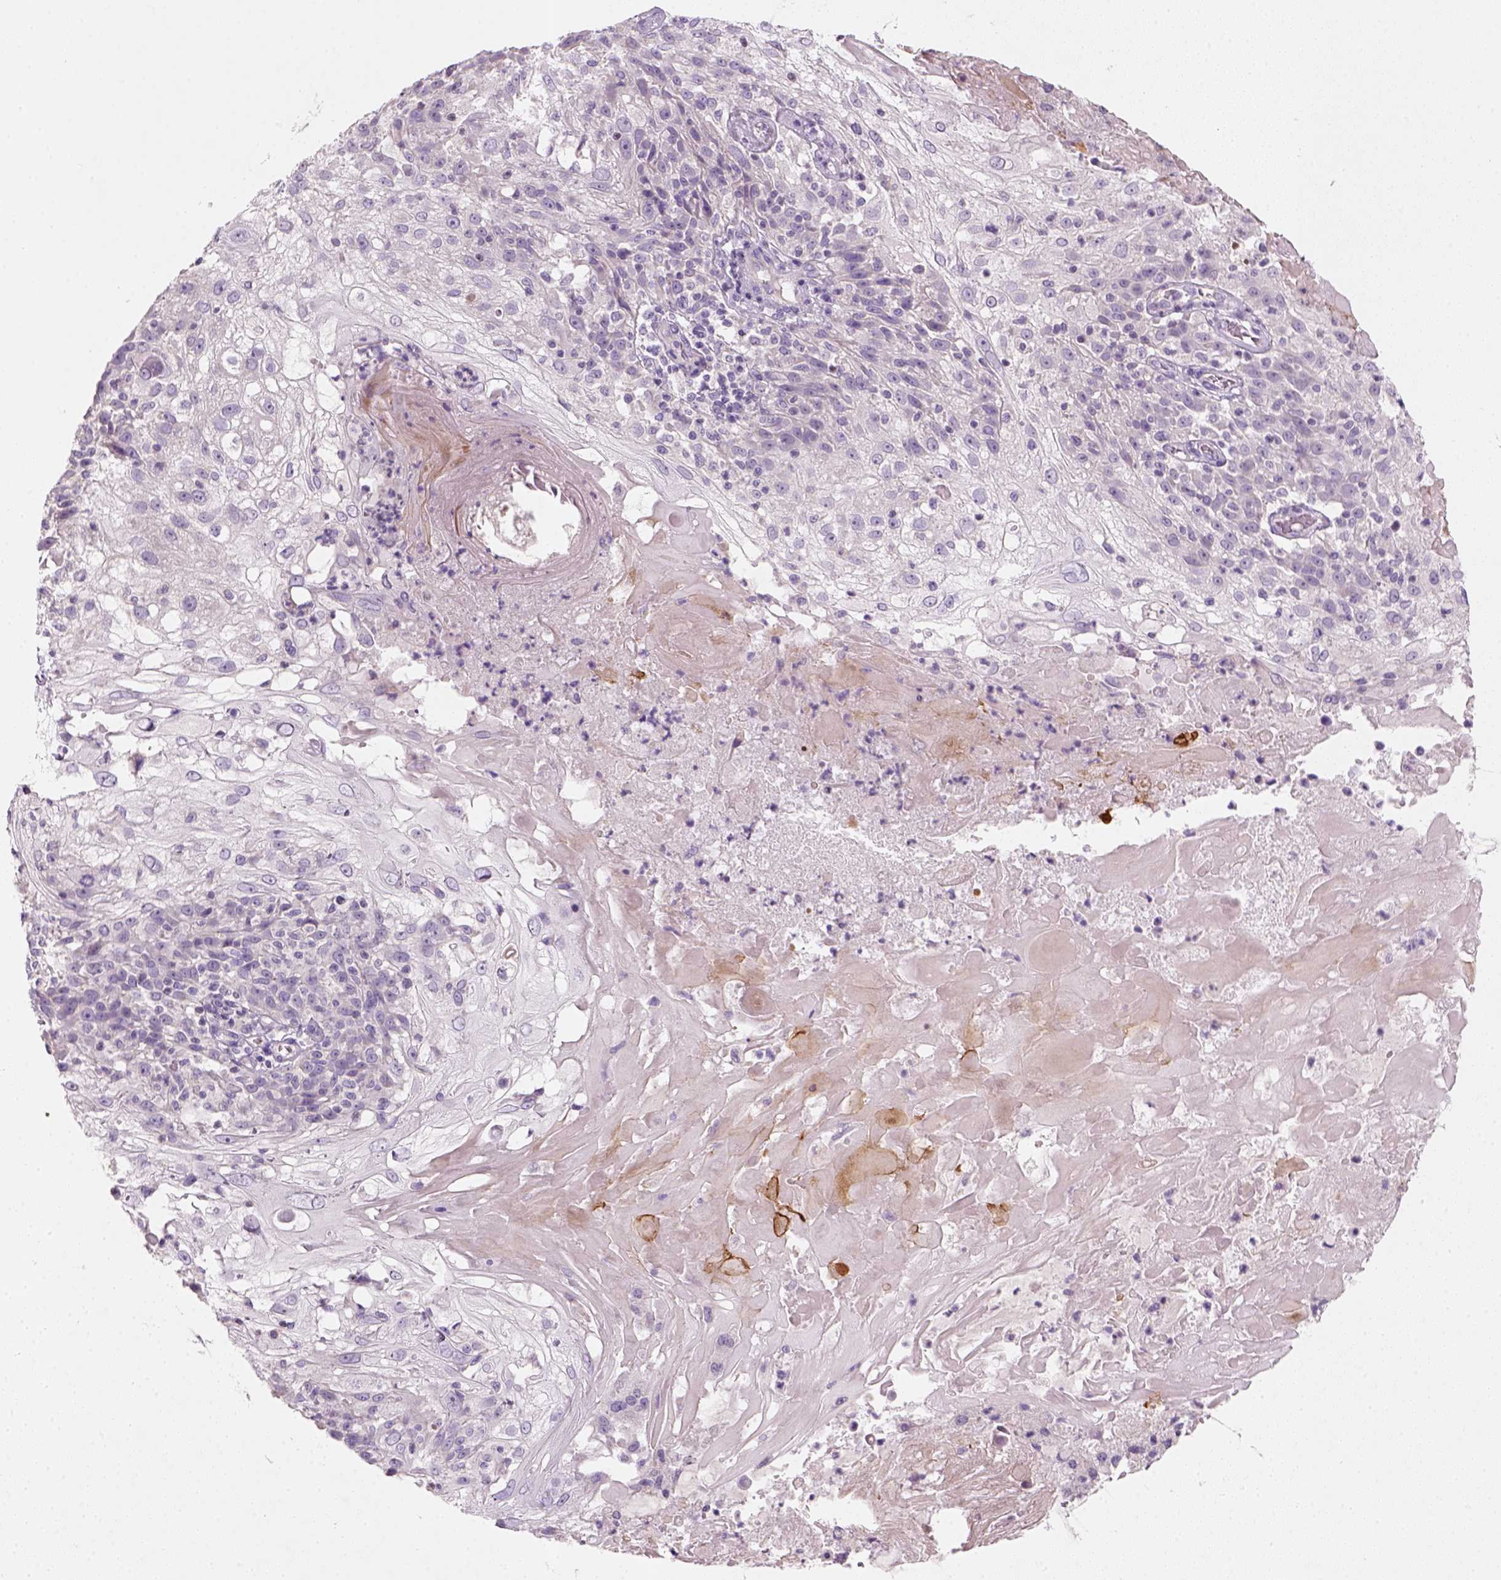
{"staining": {"intensity": "negative", "quantity": "none", "location": "none"}, "tissue": "skin cancer", "cell_type": "Tumor cells", "image_type": "cancer", "snomed": [{"axis": "morphology", "description": "Normal tissue, NOS"}, {"axis": "morphology", "description": "Squamous cell carcinoma, NOS"}, {"axis": "topography", "description": "Skin"}], "caption": "Tumor cells show no significant protein positivity in skin cancer.", "gene": "NUDT6", "patient": {"sex": "female", "age": 83}}